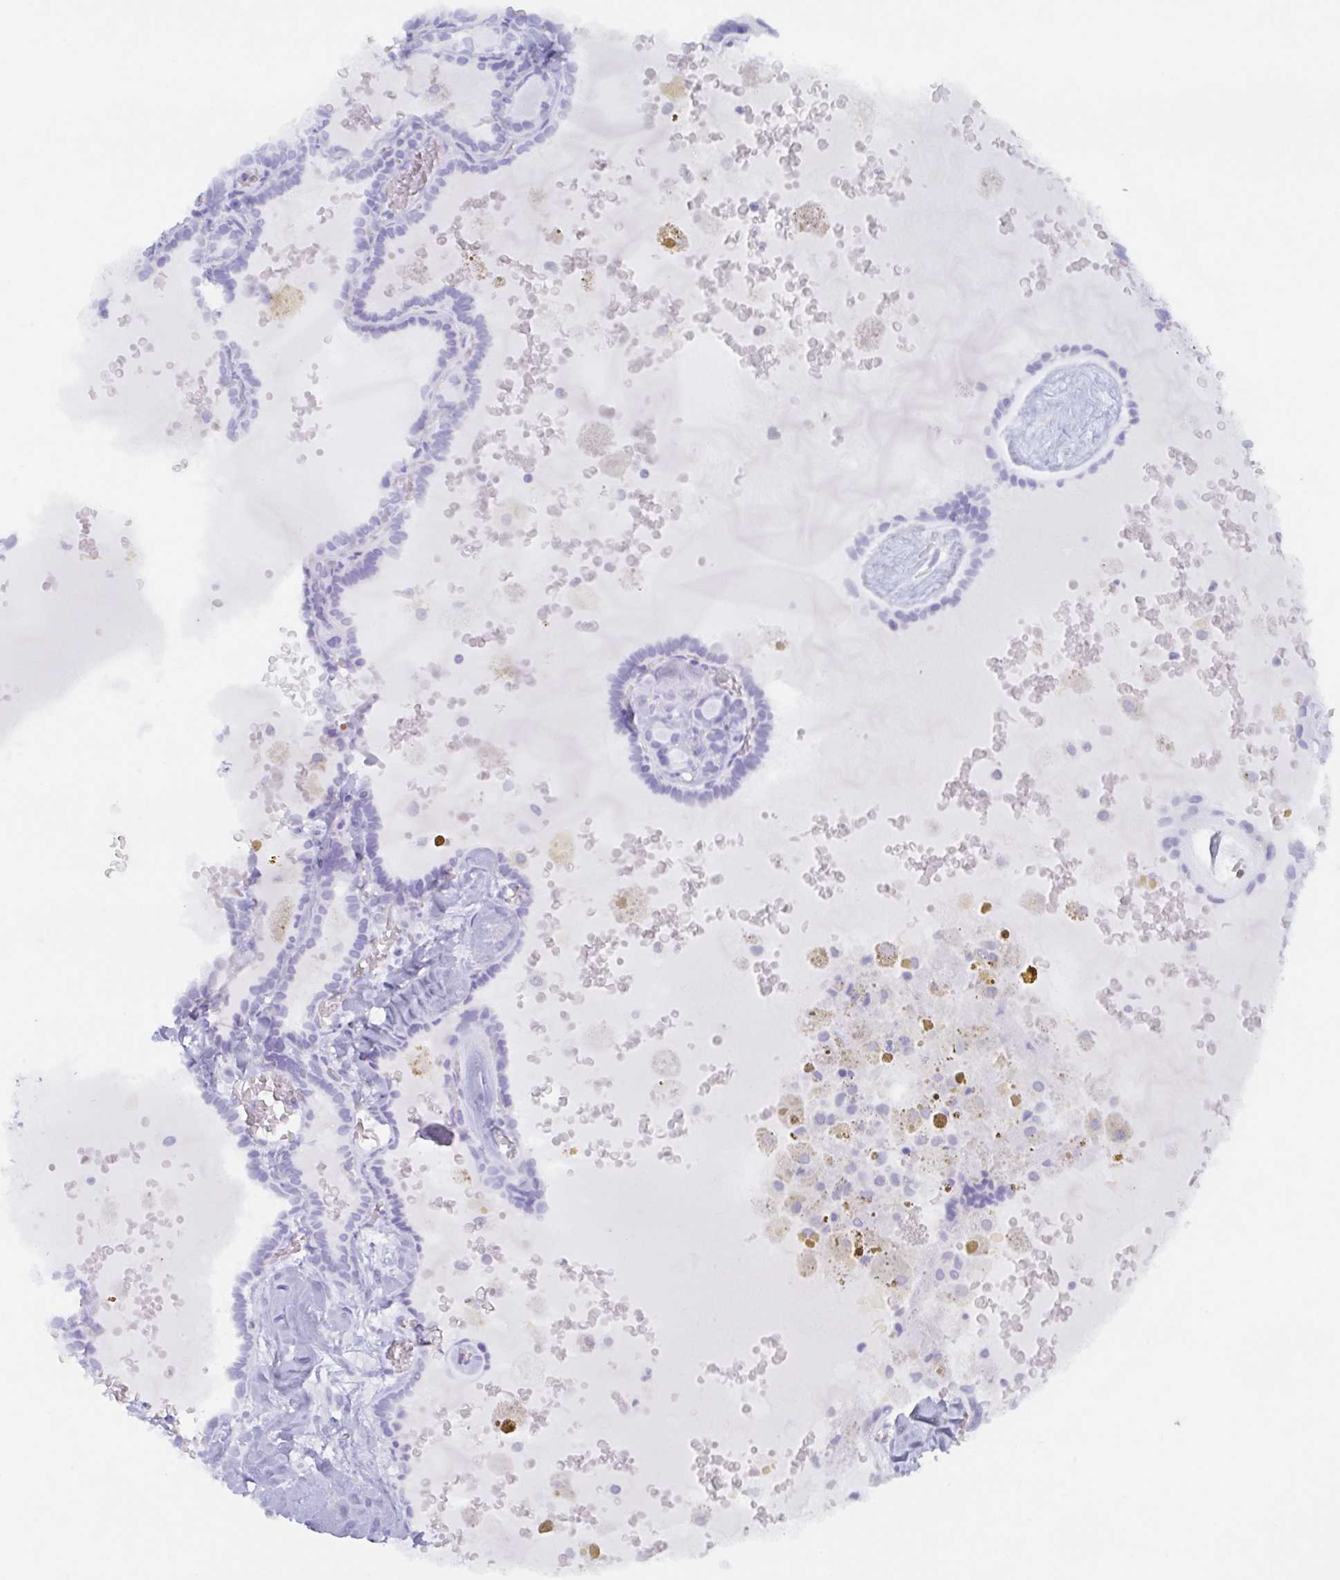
{"staining": {"intensity": "negative", "quantity": "none", "location": "none"}, "tissue": "thyroid cancer", "cell_type": "Tumor cells", "image_type": "cancer", "snomed": [{"axis": "morphology", "description": "Papillary adenocarcinoma, NOS"}, {"axis": "topography", "description": "Thyroid gland"}], "caption": "Protein analysis of thyroid cancer (papillary adenocarcinoma) demonstrates no significant positivity in tumor cells.", "gene": "AGFG2", "patient": {"sex": "female", "age": 39}}